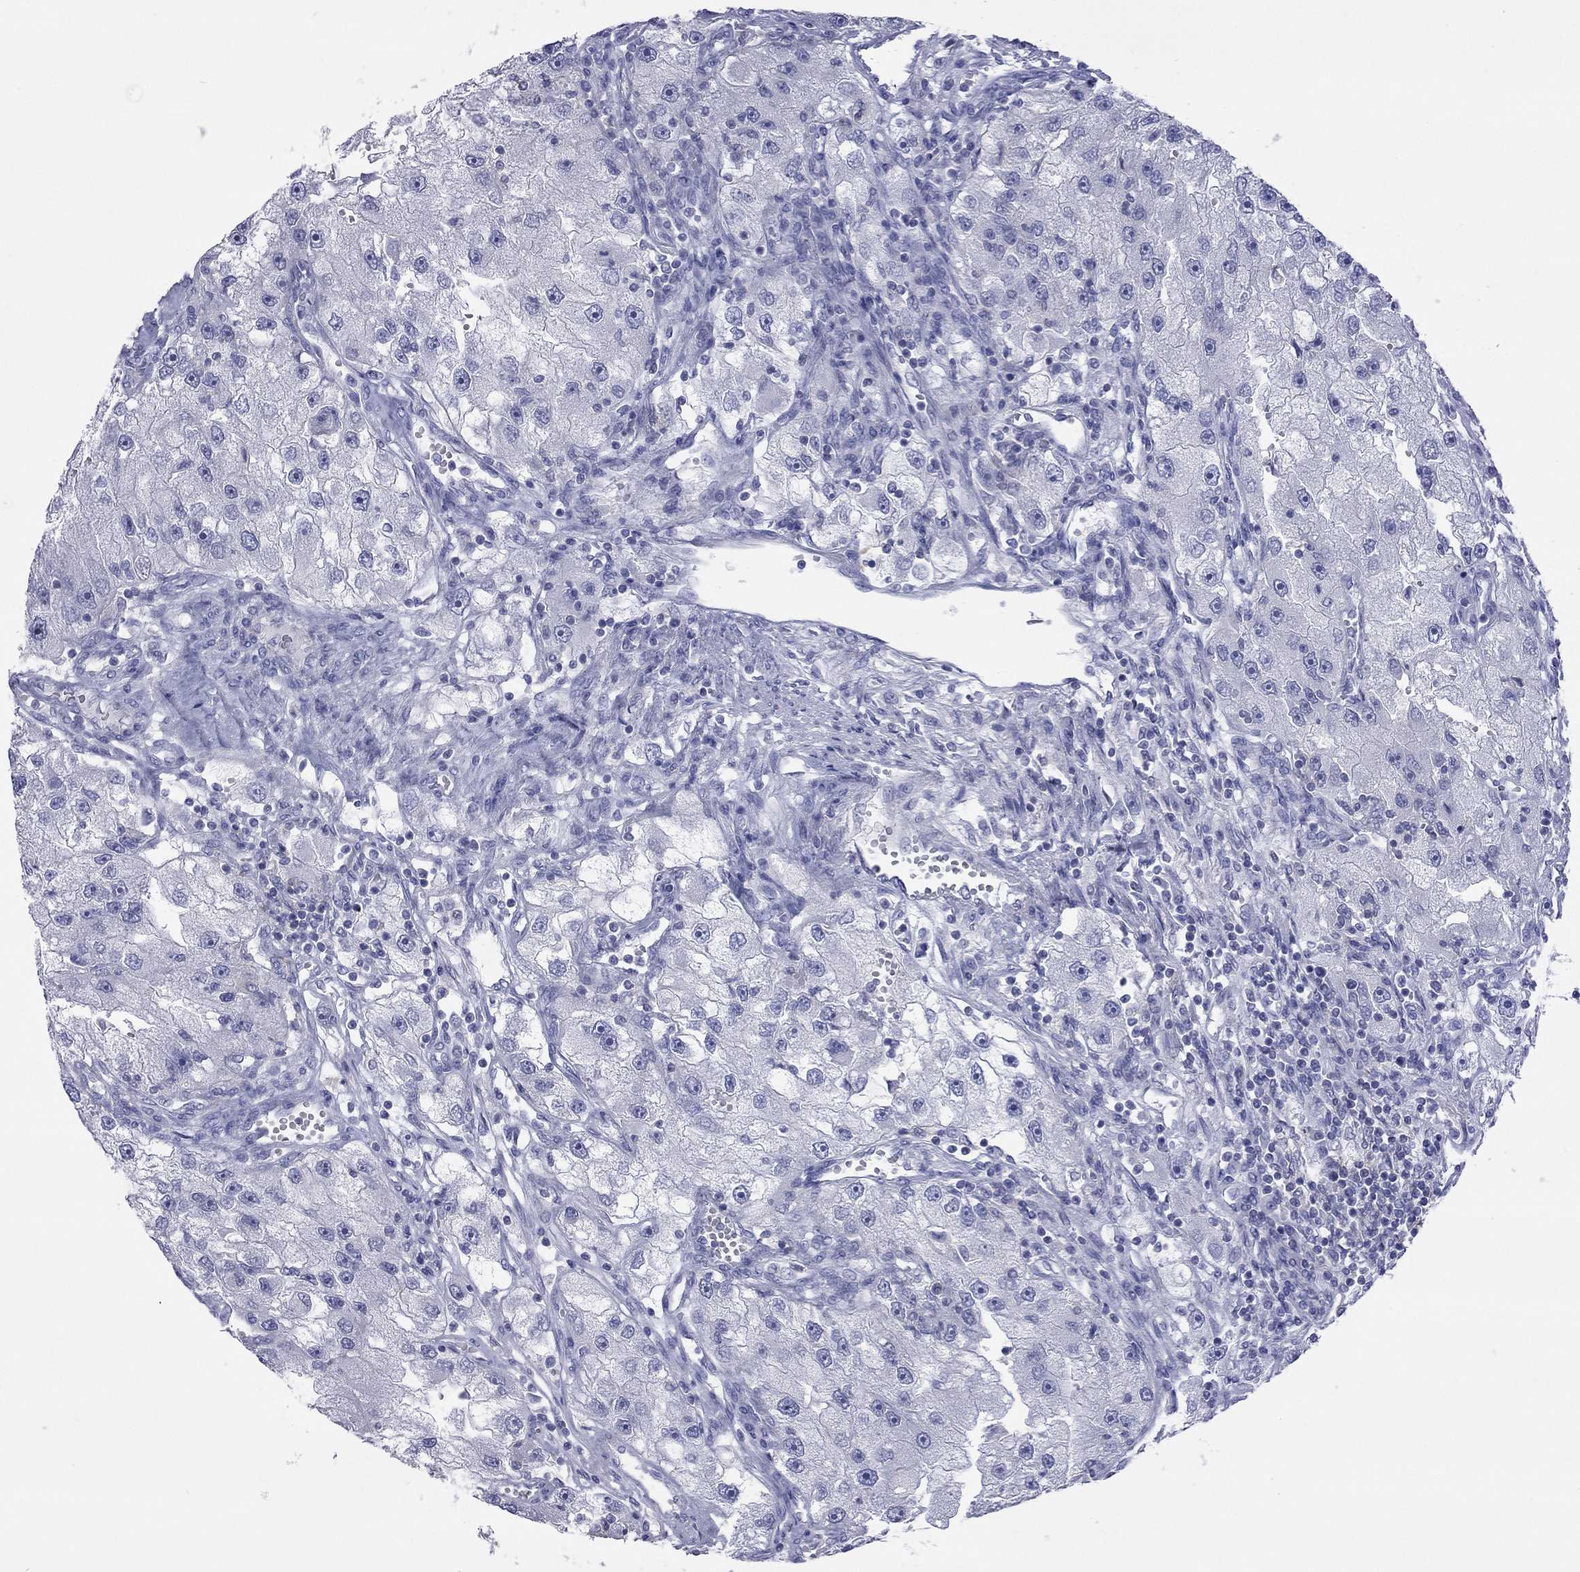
{"staining": {"intensity": "negative", "quantity": "none", "location": "none"}, "tissue": "renal cancer", "cell_type": "Tumor cells", "image_type": "cancer", "snomed": [{"axis": "morphology", "description": "Adenocarcinoma, NOS"}, {"axis": "topography", "description": "Kidney"}], "caption": "This is an IHC image of human adenocarcinoma (renal). There is no staining in tumor cells.", "gene": "ACTL7B", "patient": {"sex": "male", "age": 63}}